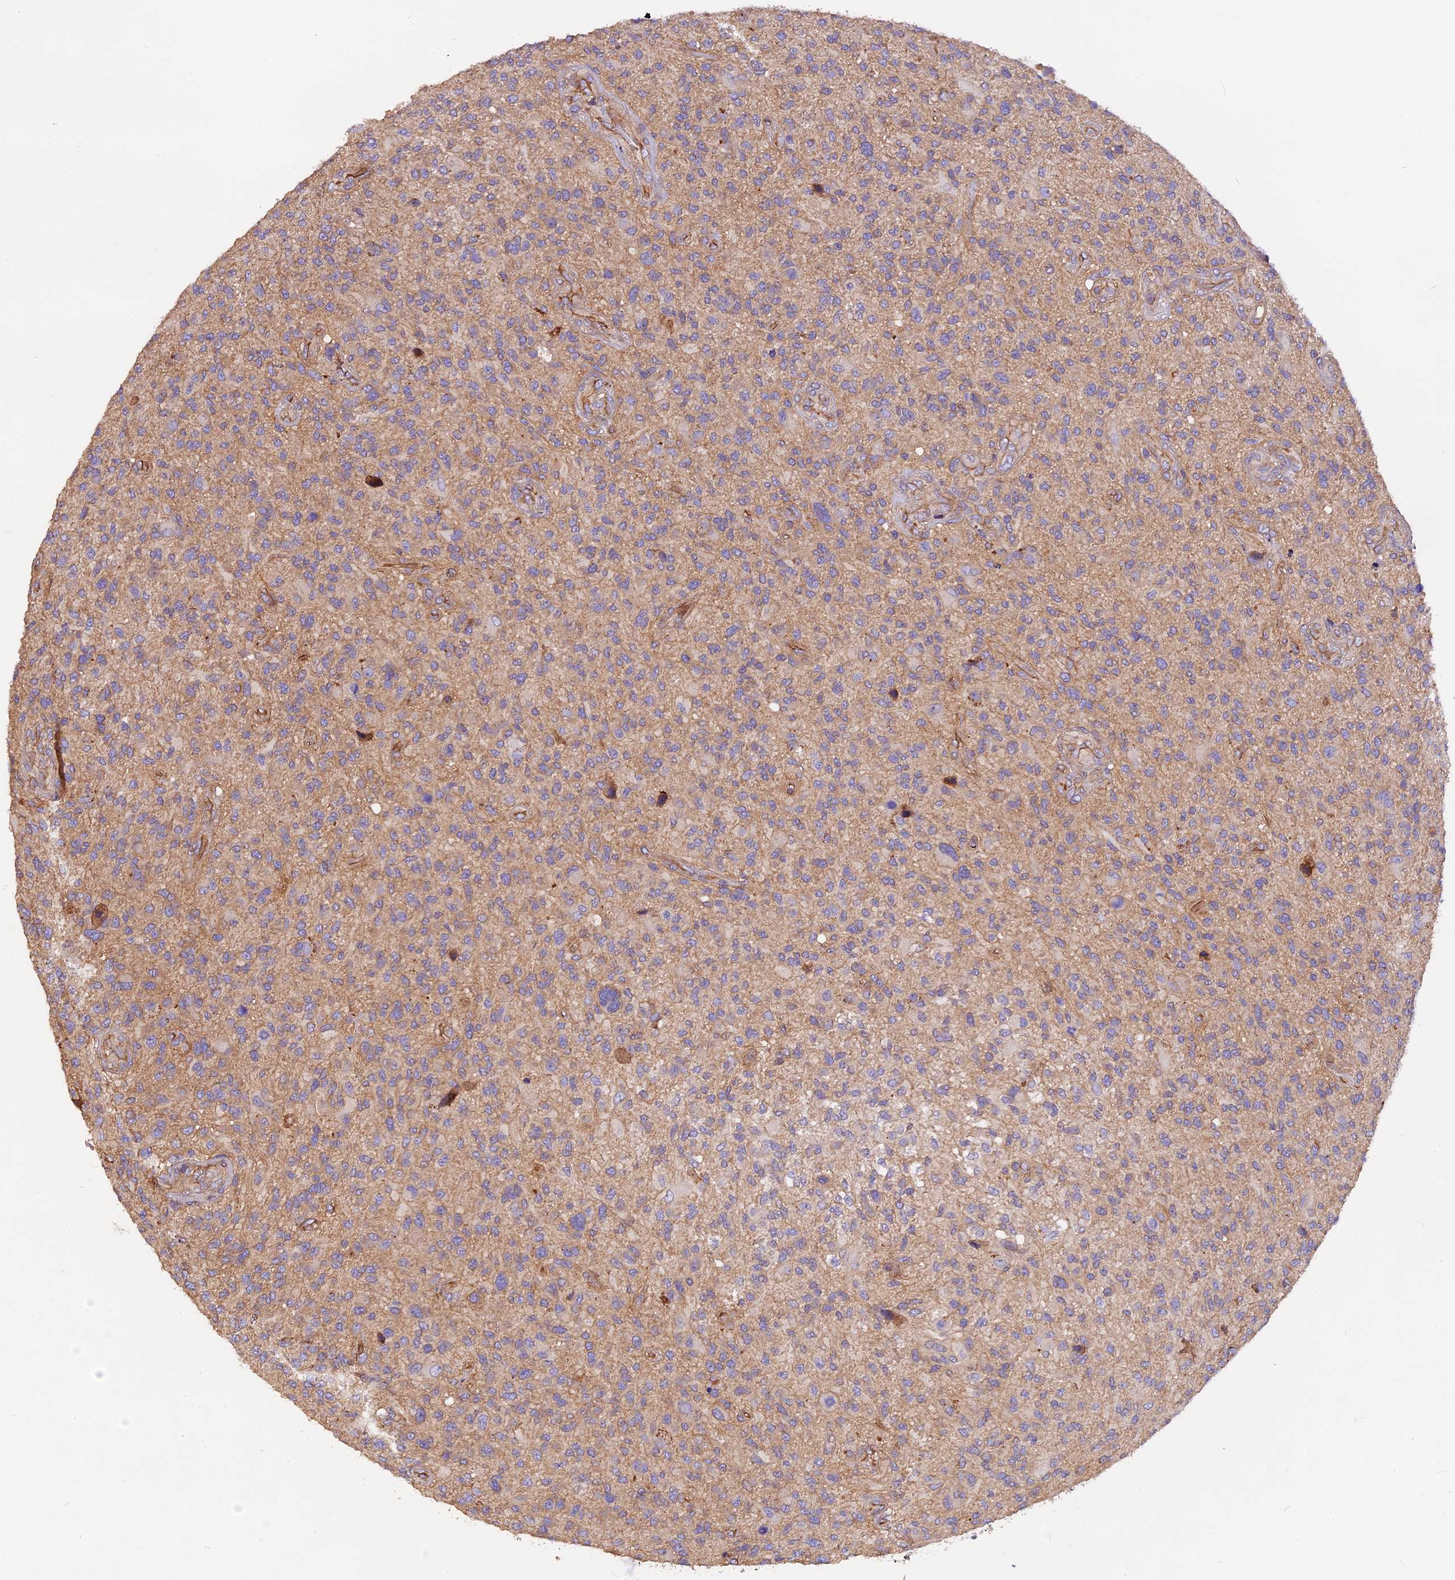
{"staining": {"intensity": "weak", "quantity": "25%-75%", "location": "cytoplasmic/membranous"}, "tissue": "glioma", "cell_type": "Tumor cells", "image_type": "cancer", "snomed": [{"axis": "morphology", "description": "Glioma, malignant, High grade"}, {"axis": "topography", "description": "Brain"}], "caption": "A high-resolution image shows IHC staining of malignant glioma (high-grade), which reveals weak cytoplasmic/membranous positivity in about 25%-75% of tumor cells. (Stains: DAB in brown, nuclei in blue, Microscopy: brightfield microscopy at high magnification).", "gene": "ERMARD", "patient": {"sex": "male", "age": 47}}